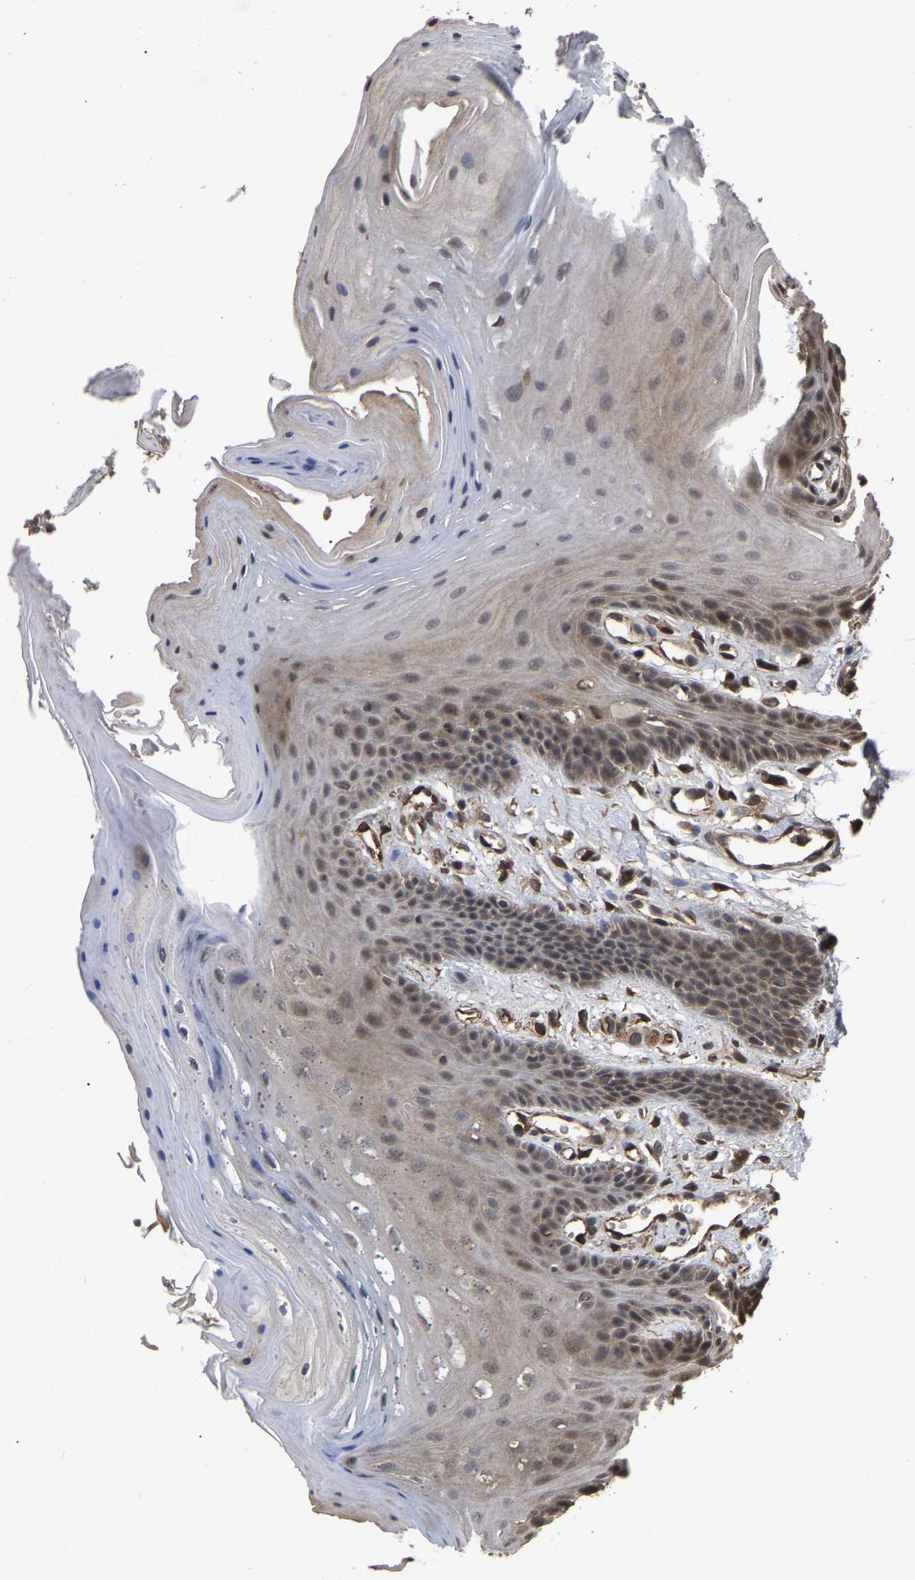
{"staining": {"intensity": "moderate", "quantity": ">75%", "location": "cytoplasmic/membranous,nuclear"}, "tissue": "oral mucosa", "cell_type": "Squamous epithelial cells", "image_type": "normal", "snomed": [{"axis": "morphology", "description": "Normal tissue, NOS"}, {"axis": "morphology", "description": "Squamous cell carcinoma, NOS"}, {"axis": "topography", "description": "Oral tissue"}, {"axis": "topography", "description": "Head-Neck"}], "caption": "Immunohistochemistry (IHC) staining of benign oral mucosa, which exhibits medium levels of moderate cytoplasmic/membranous,nuclear positivity in approximately >75% of squamous epithelial cells indicating moderate cytoplasmic/membranous,nuclear protein positivity. The staining was performed using DAB (3,3'-diaminobenzidine) (brown) for protein detection and nuclei were counterstained in hematoxylin (blue).", "gene": "FAM161B", "patient": {"sex": "male", "age": 71}}